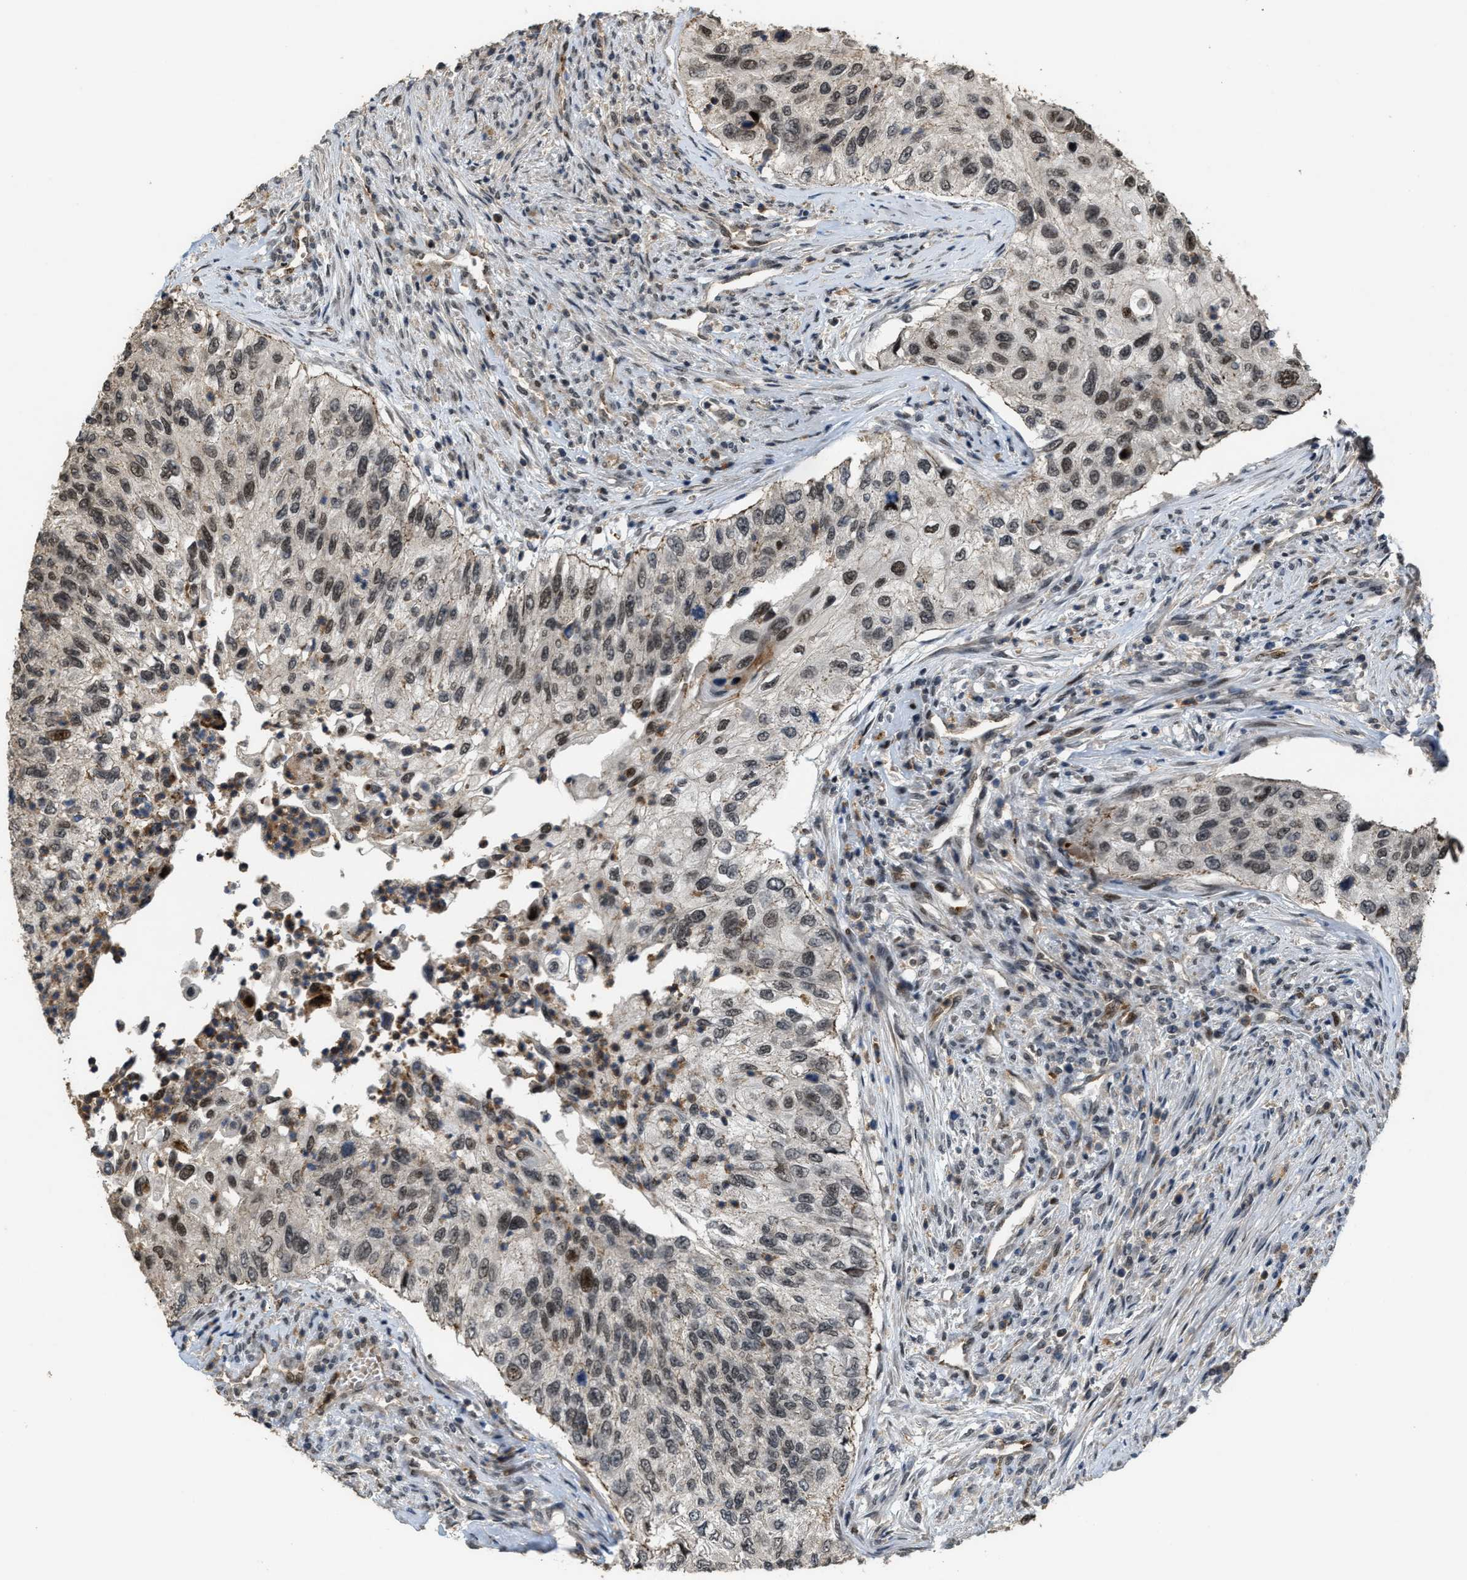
{"staining": {"intensity": "moderate", "quantity": "25%-75%", "location": "nuclear"}, "tissue": "urothelial cancer", "cell_type": "Tumor cells", "image_type": "cancer", "snomed": [{"axis": "morphology", "description": "Urothelial carcinoma, High grade"}, {"axis": "topography", "description": "Urinary bladder"}], "caption": "An immunohistochemistry histopathology image of tumor tissue is shown. Protein staining in brown shows moderate nuclear positivity in high-grade urothelial carcinoma within tumor cells.", "gene": "DPF2", "patient": {"sex": "female", "age": 60}}